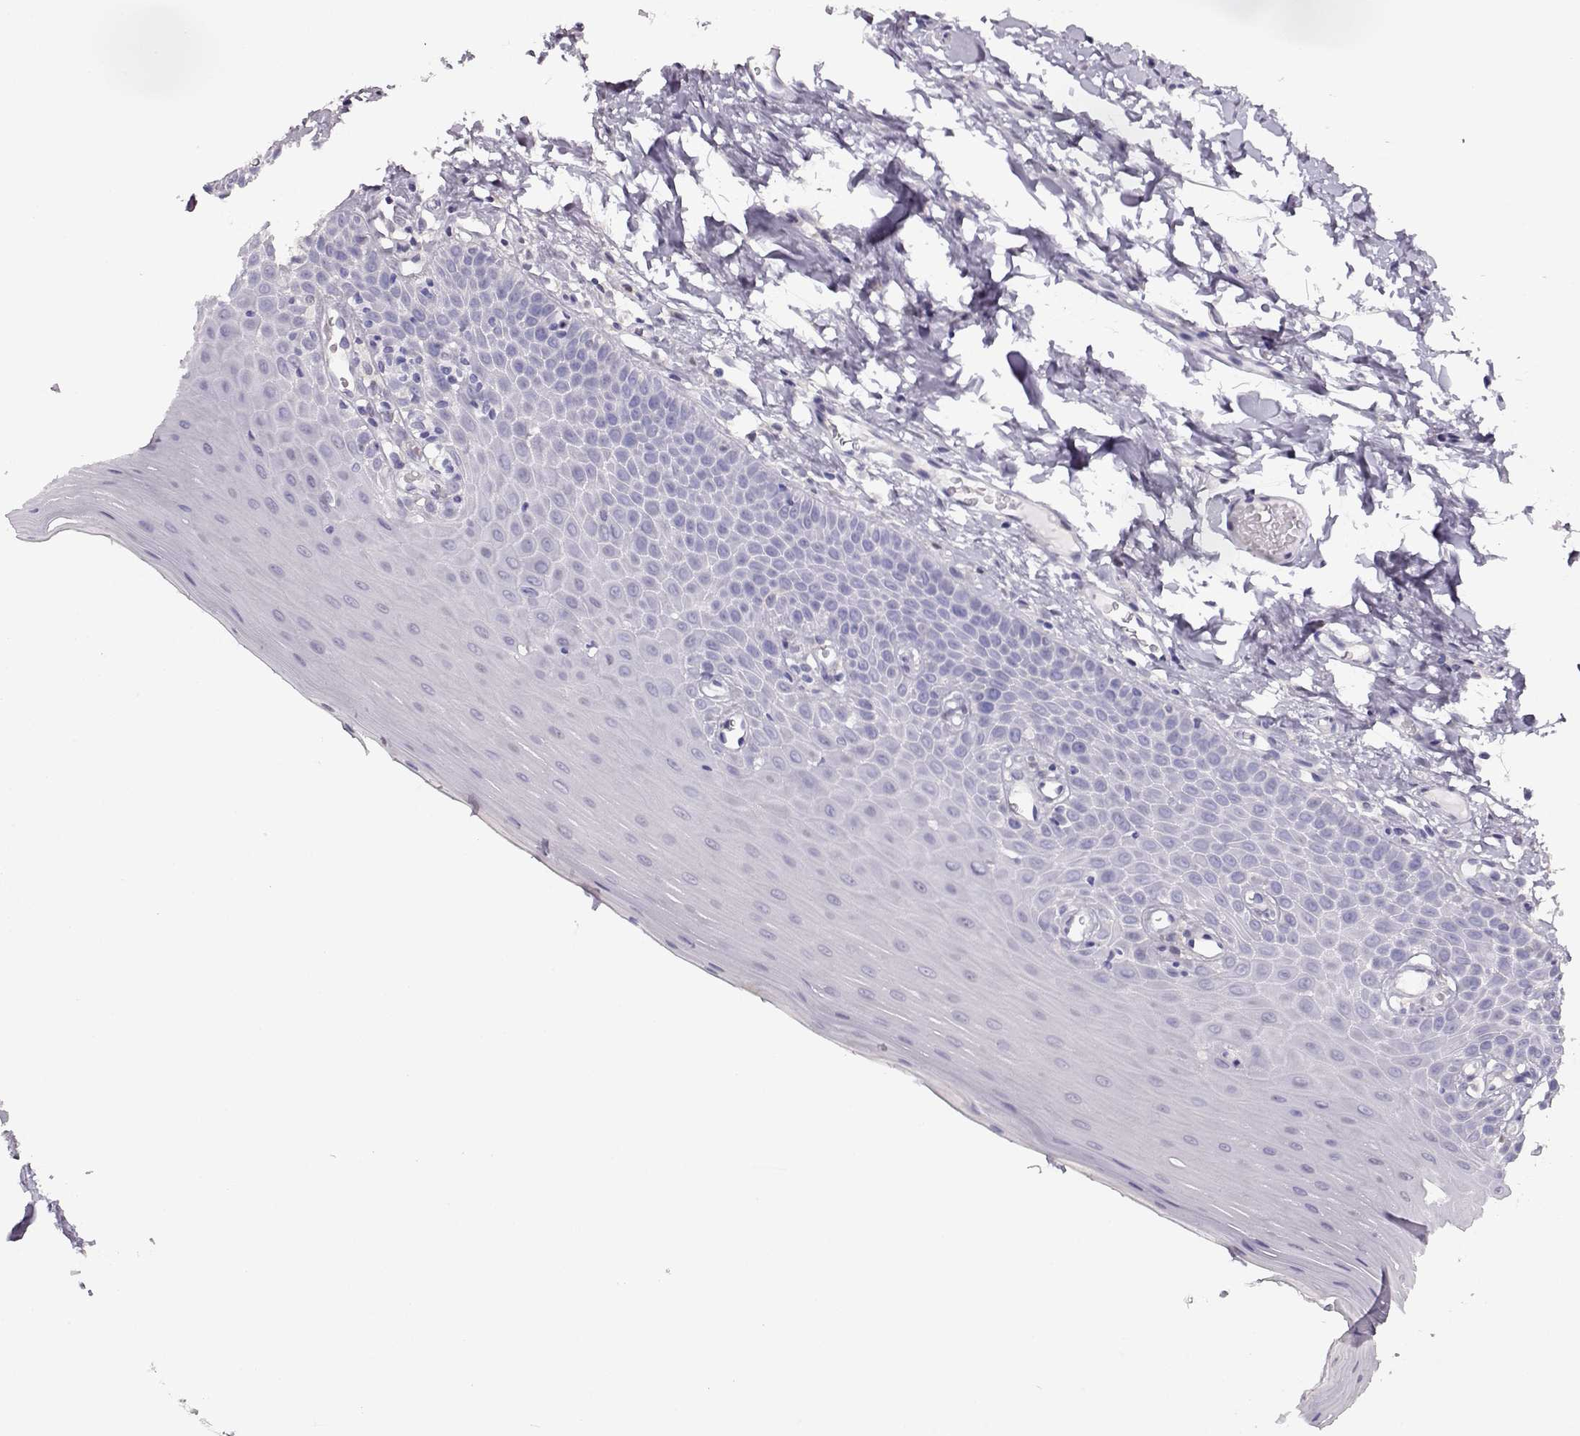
{"staining": {"intensity": "negative", "quantity": "none", "location": "none"}, "tissue": "oral mucosa", "cell_type": "Squamous epithelial cells", "image_type": "normal", "snomed": [{"axis": "morphology", "description": "Normal tissue, NOS"}, {"axis": "topography", "description": "Oral tissue"}], "caption": "Immunohistochemistry (IHC) of benign human oral mucosa displays no expression in squamous epithelial cells. Brightfield microscopy of immunohistochemistry stained with DAB (3,3'-diaminobenzidine) (brown) and hematoxylin (blue), captured at high magnification.", "gene": "CCR8", "patient": {"sex": "male", "age": 81}}